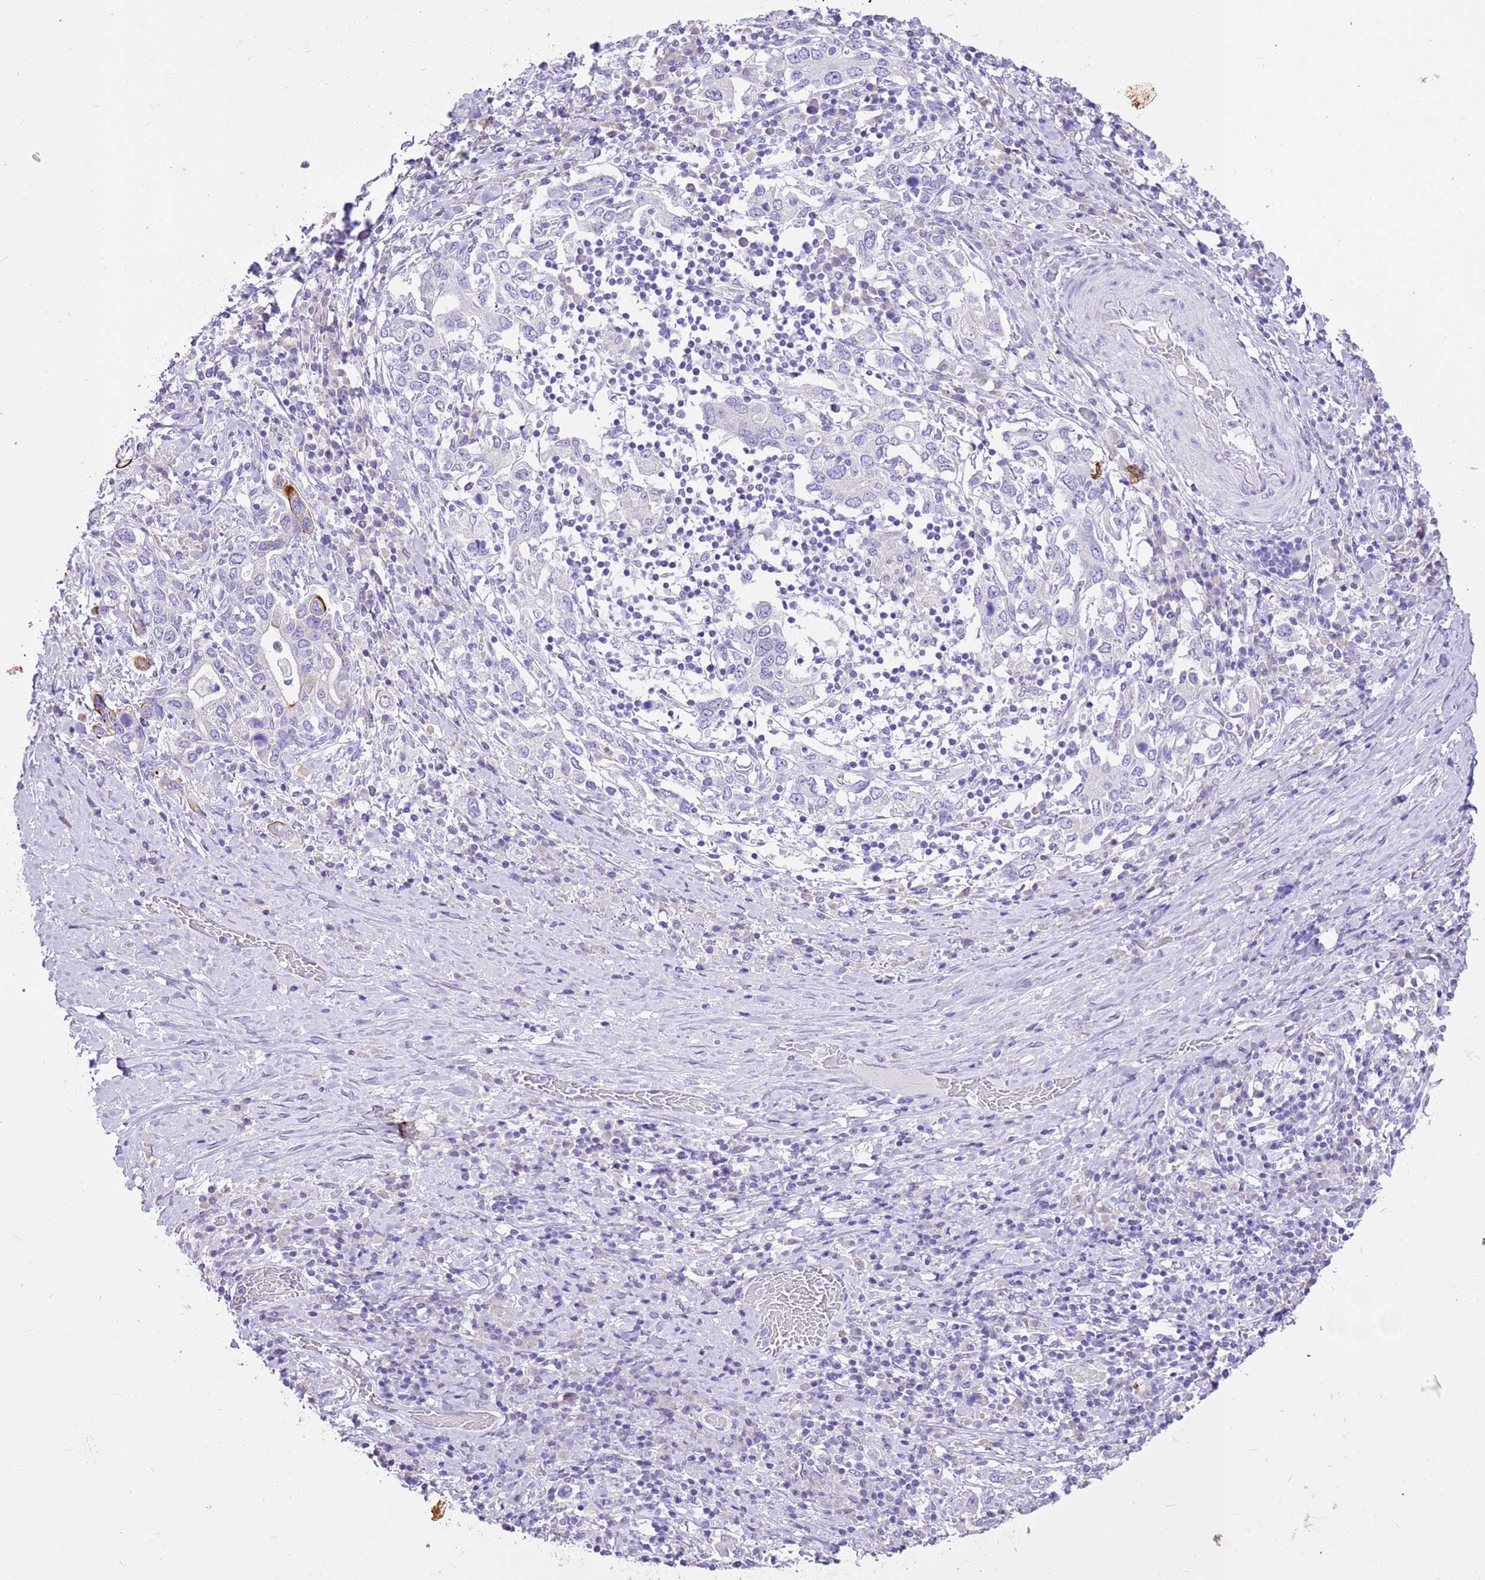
{"staining": {"intensity": "negative", "quantity": "none", "location": "none"}, "tissue": "stomach cancer", "cell_type": "Tumor cells", "image_type": "cancer", "snomed": [{"axis": "morphology", "description": "Adenocarcinoma, NOS"}, {"axis": "topography", "description": "Stomach, upper"}, {"axis": "topography", "description": "Stomach"}], "caption": "Tumor cells show no significant positivity in stomach cancer (adenocarcinoma).", "gene": "R3HDM4", "patient": {"sex": "male", "age": 62}}